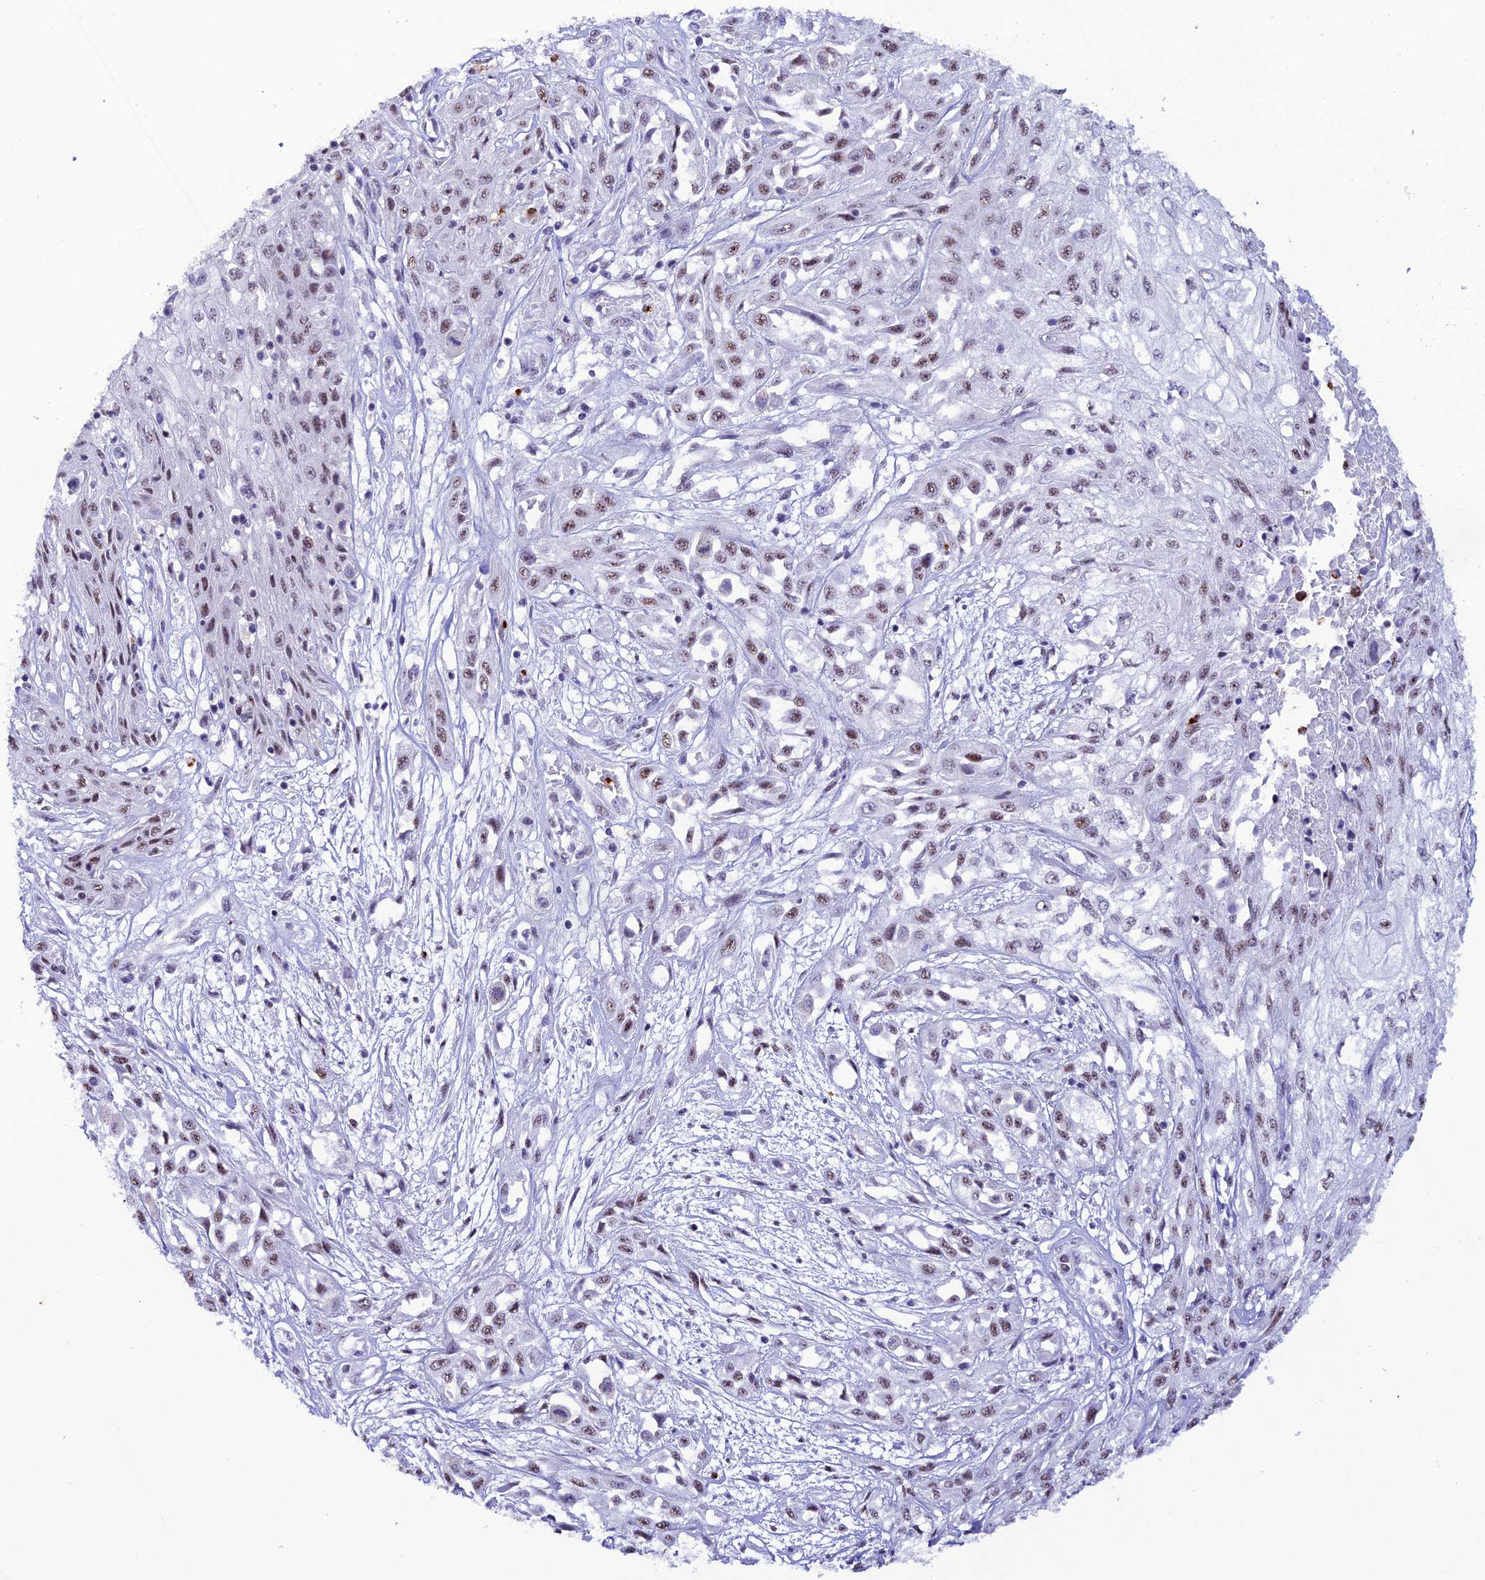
{"staining": {"intensity": "moderate", "quantity": "<25%", "location": "nuclear"}, "tissue": "skin cancer", "cell_type": "Tumor cells", "image_type": "cancer", "snomed": [{"axis": "morphology", "description": "Squamous cell carcinoma, NOS"}, {"axis": "morphology", "description": "Squamous cell carcinoma, metastatic, NOS"}, {"axis": "topography", "description": "Skin"}, {"axis": "topography", "description": "Lymph node"}], "caption": "Human skin cancer (metastatic squamous cell carcinoma) stained with a brown dye displays moderate nuclear positive positivity in about <25% of tumor cells.", "gene": "MFSD2B", "patient": {"sex": "male", "age": 75}}